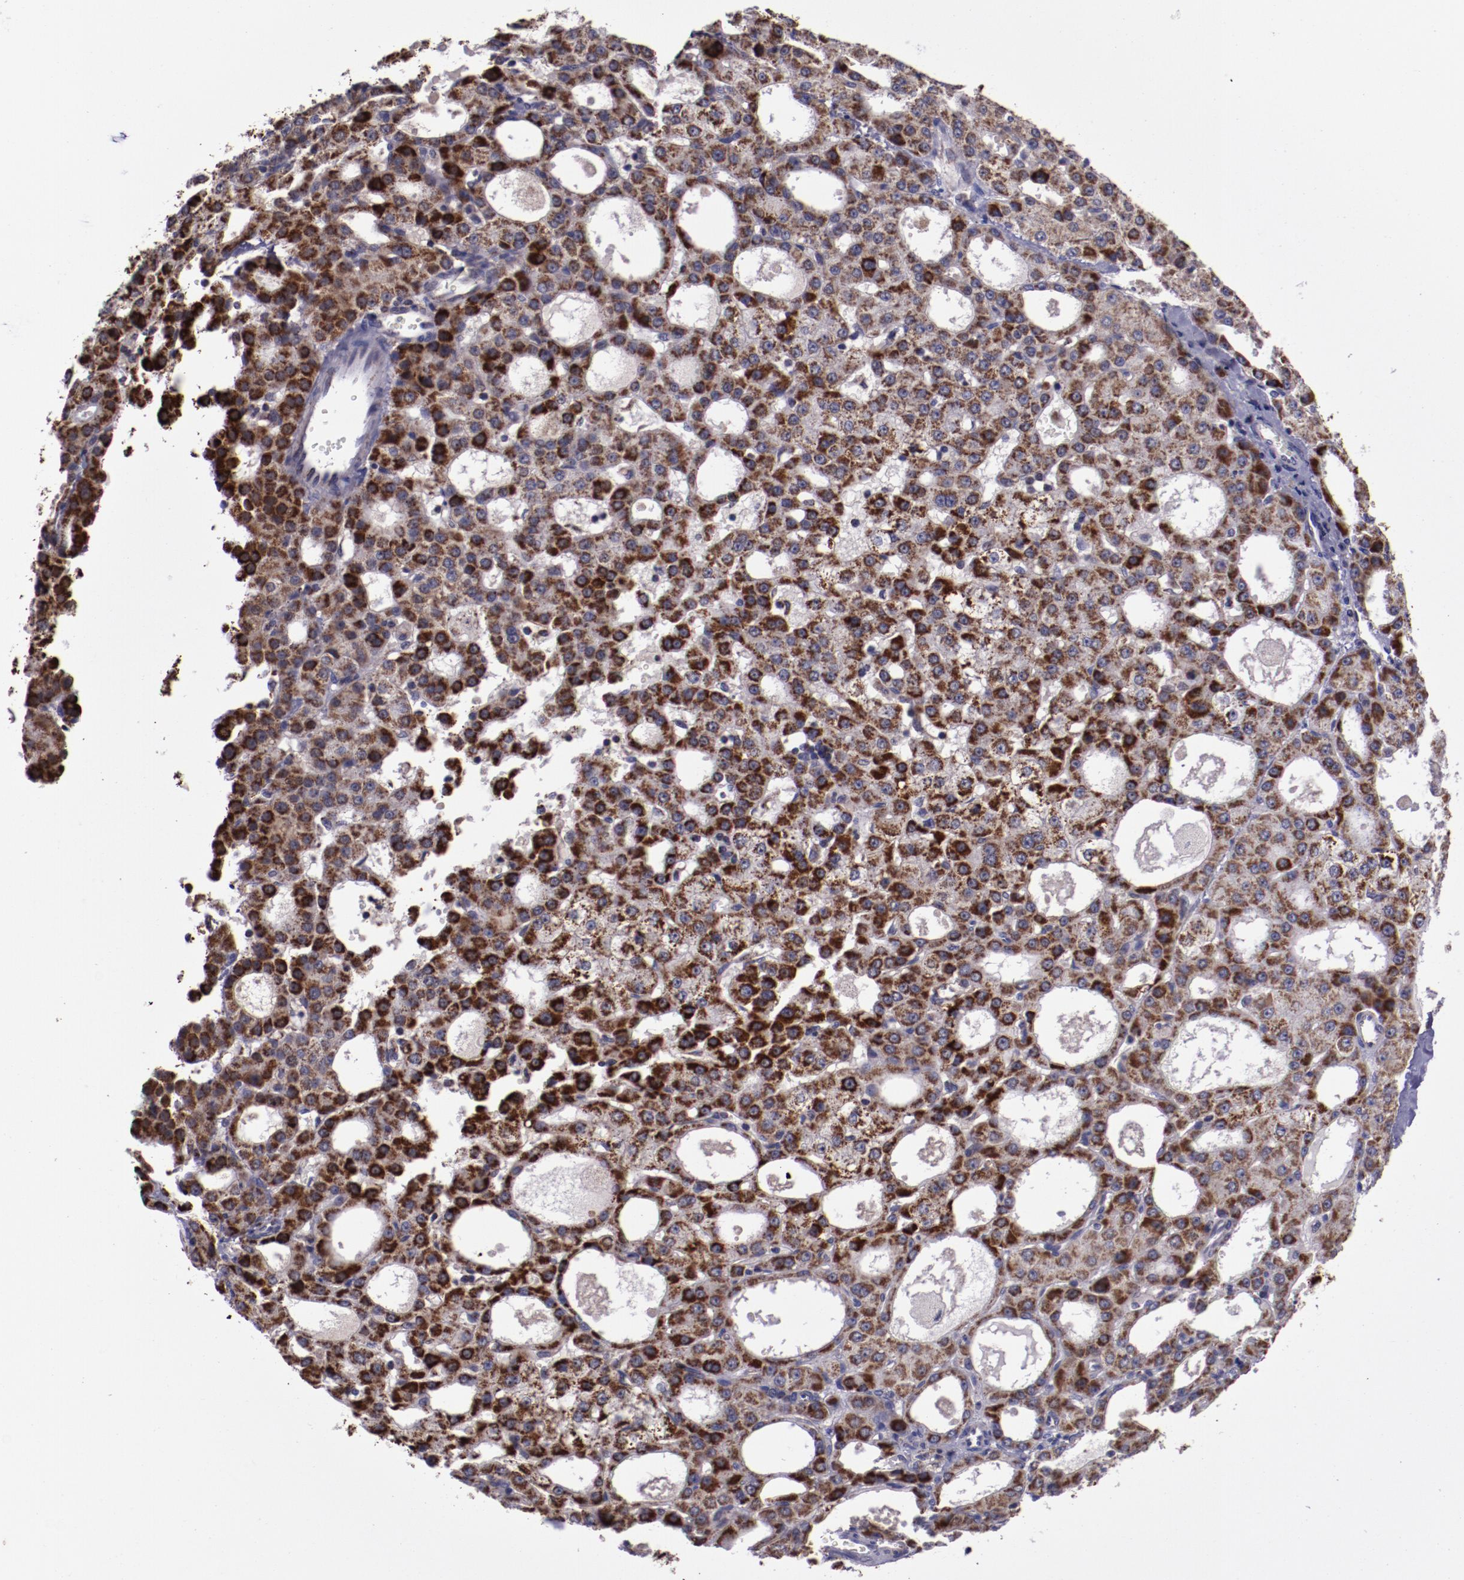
{"staining": {"intensity": "moderate", "quantity": ">75%", "location": "cytoplasmic/membranous"}, "tissue": "liver cancer", "cell_type": "Tumor cells", "image_type": "cancer", "snomed": [{"axis": "morphology", "description": "Carcinoma, Hepatocellular, NOS"}, {"axis": "topography", "description": "Liver"}], "caption": "Human hepatocellular carcinoma (liver) stained with a protein marker reveals moderate staining in tumor cells.", "gene": "LONP1", "patient": {"sex": "male", "age": 47}}